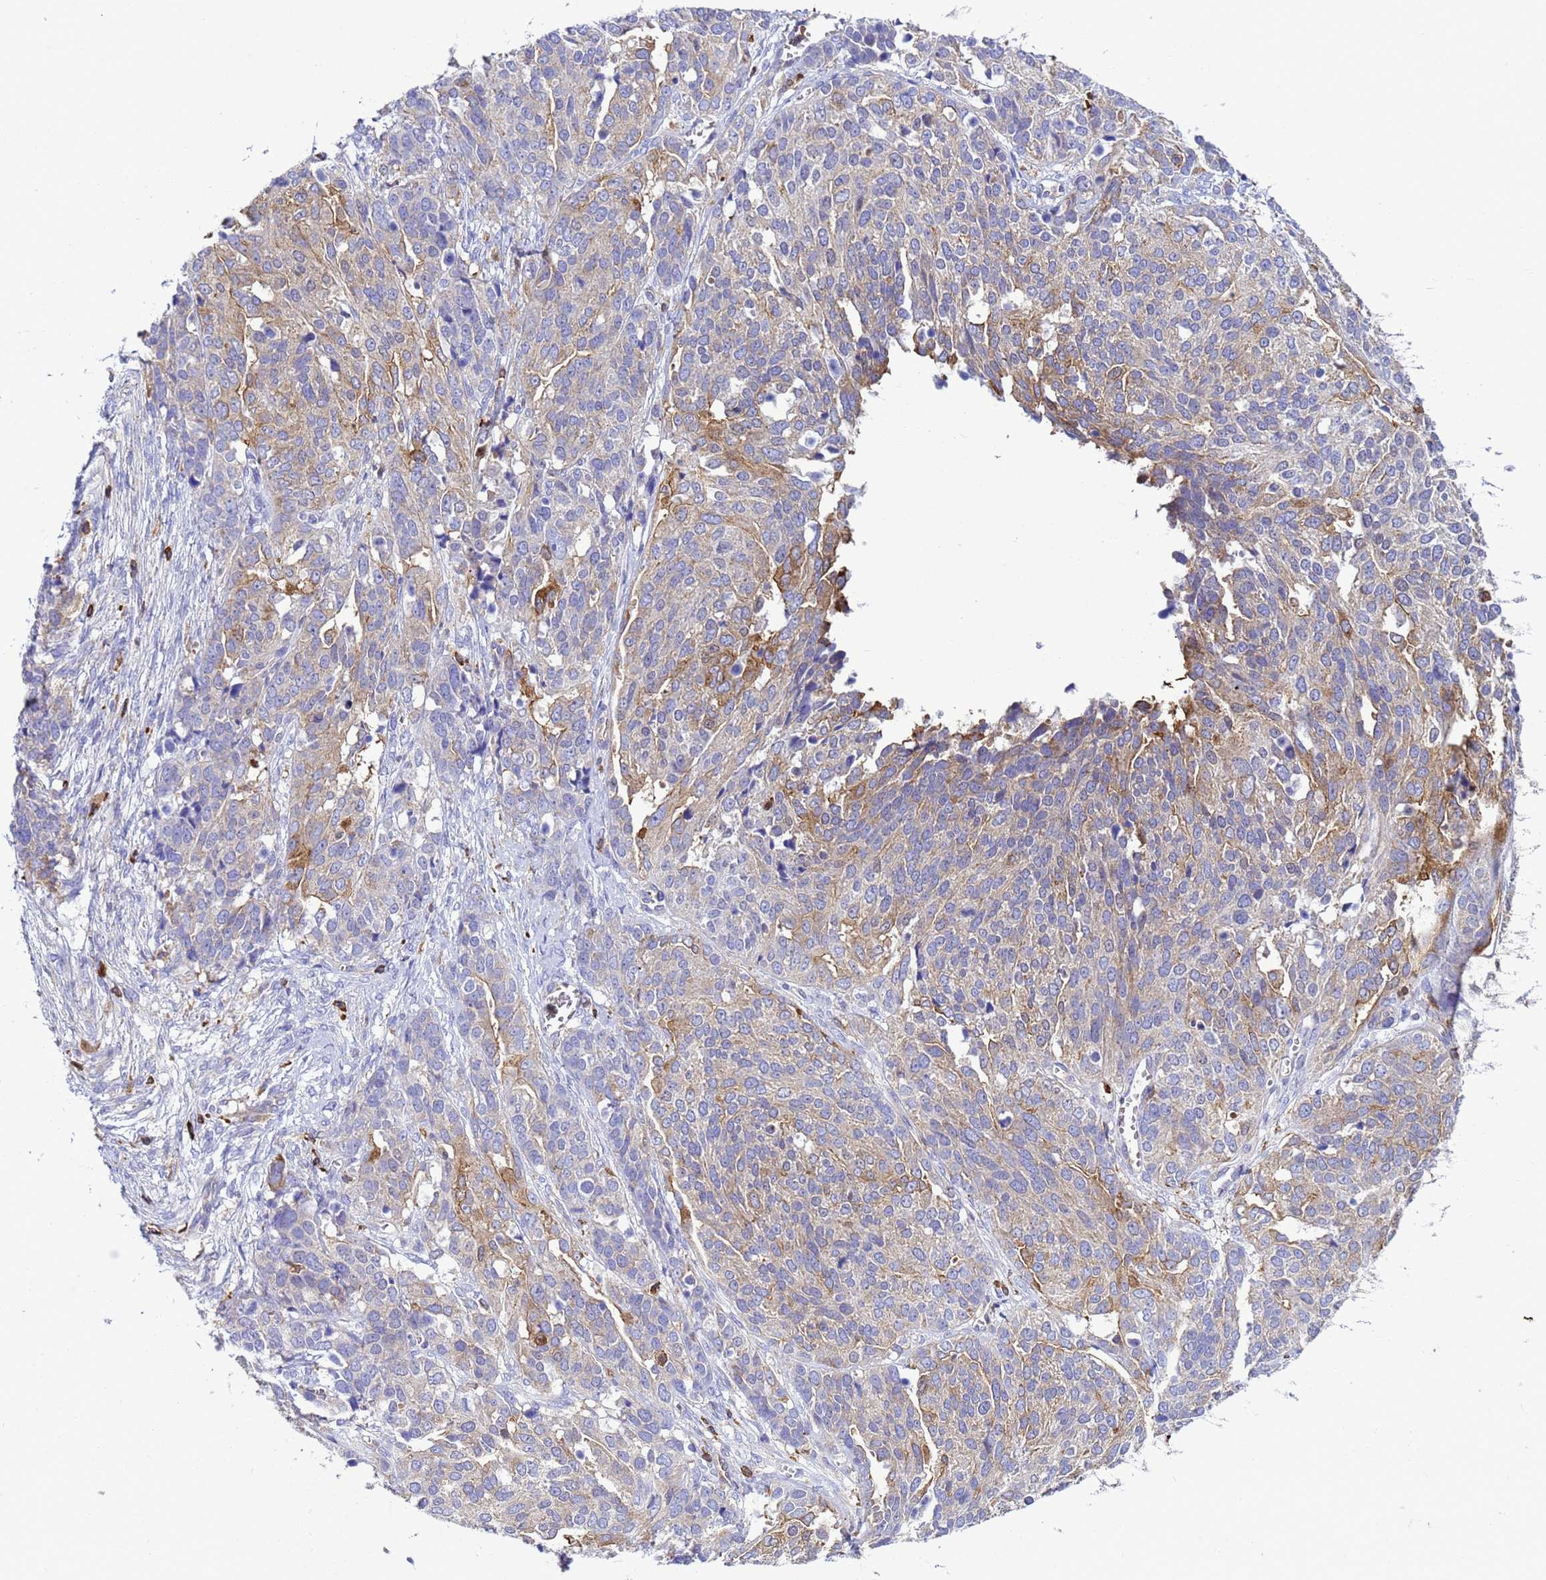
{"staining": {"intensity": "weak", "quantity": "<25%", "location": "cytoplasmic/membranous"}, "tissue": "ovarian cancer", "cell_type": "Tumor cells", "image_type": "cancer", "snomed": [{"axis": "morphology", "description": "Cystadenocarcinoma, serous, NOS"}, {"axis": "topography", "description": "Ovary"}], "caption": "Tumor cells are negative for protein expression in human ovarian cancer.", "gene": "EZR", "patient": {"sex": "female", "age": 44}}